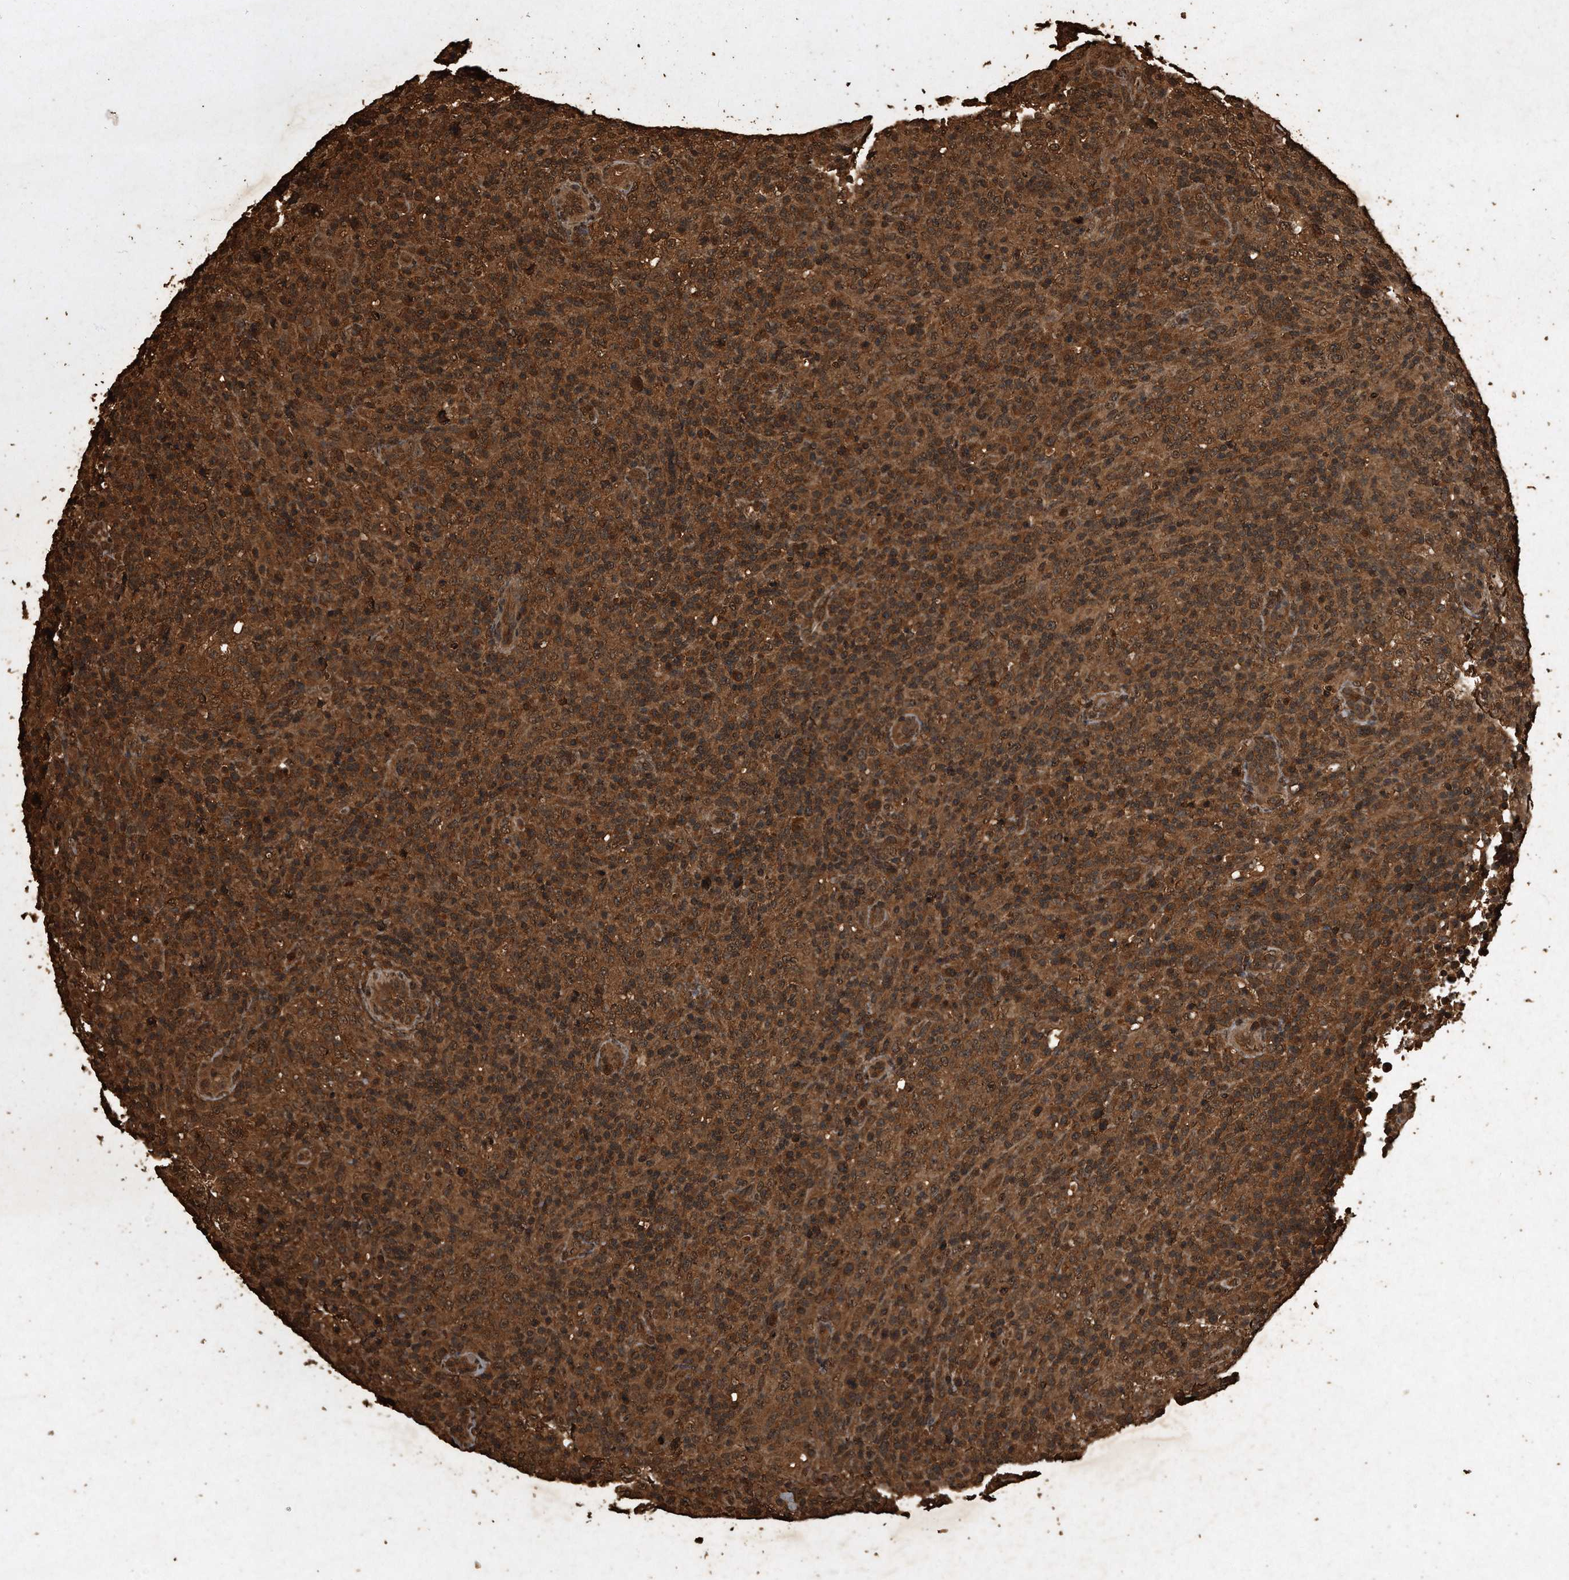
{"staining": {"intensity": "strong", "quantity": ">75%", "location": "cytoplasmic/membranous"}, "tissue": "lymphoma", "cell_type": "Tumor cells", "image_type": "cancer", "snomed": [{"axis": "morphology", "description": "Malignant lymphoma, non-Hodgkin's type, High grade"}, {"axis": "topography", "description": "Lymph node"}], "caption": "A histopathology image of lymphoma stained for a protein demonstrates strong cytoplasmic/membranous brown staining in tumor cells. The staining is performed using DAB brown chromogen to label protein expression. The nuclei are counter-stained blue using hematoxylin.", "gene": "CFLAR", "patient": {"sex": "female", "age": 76}}